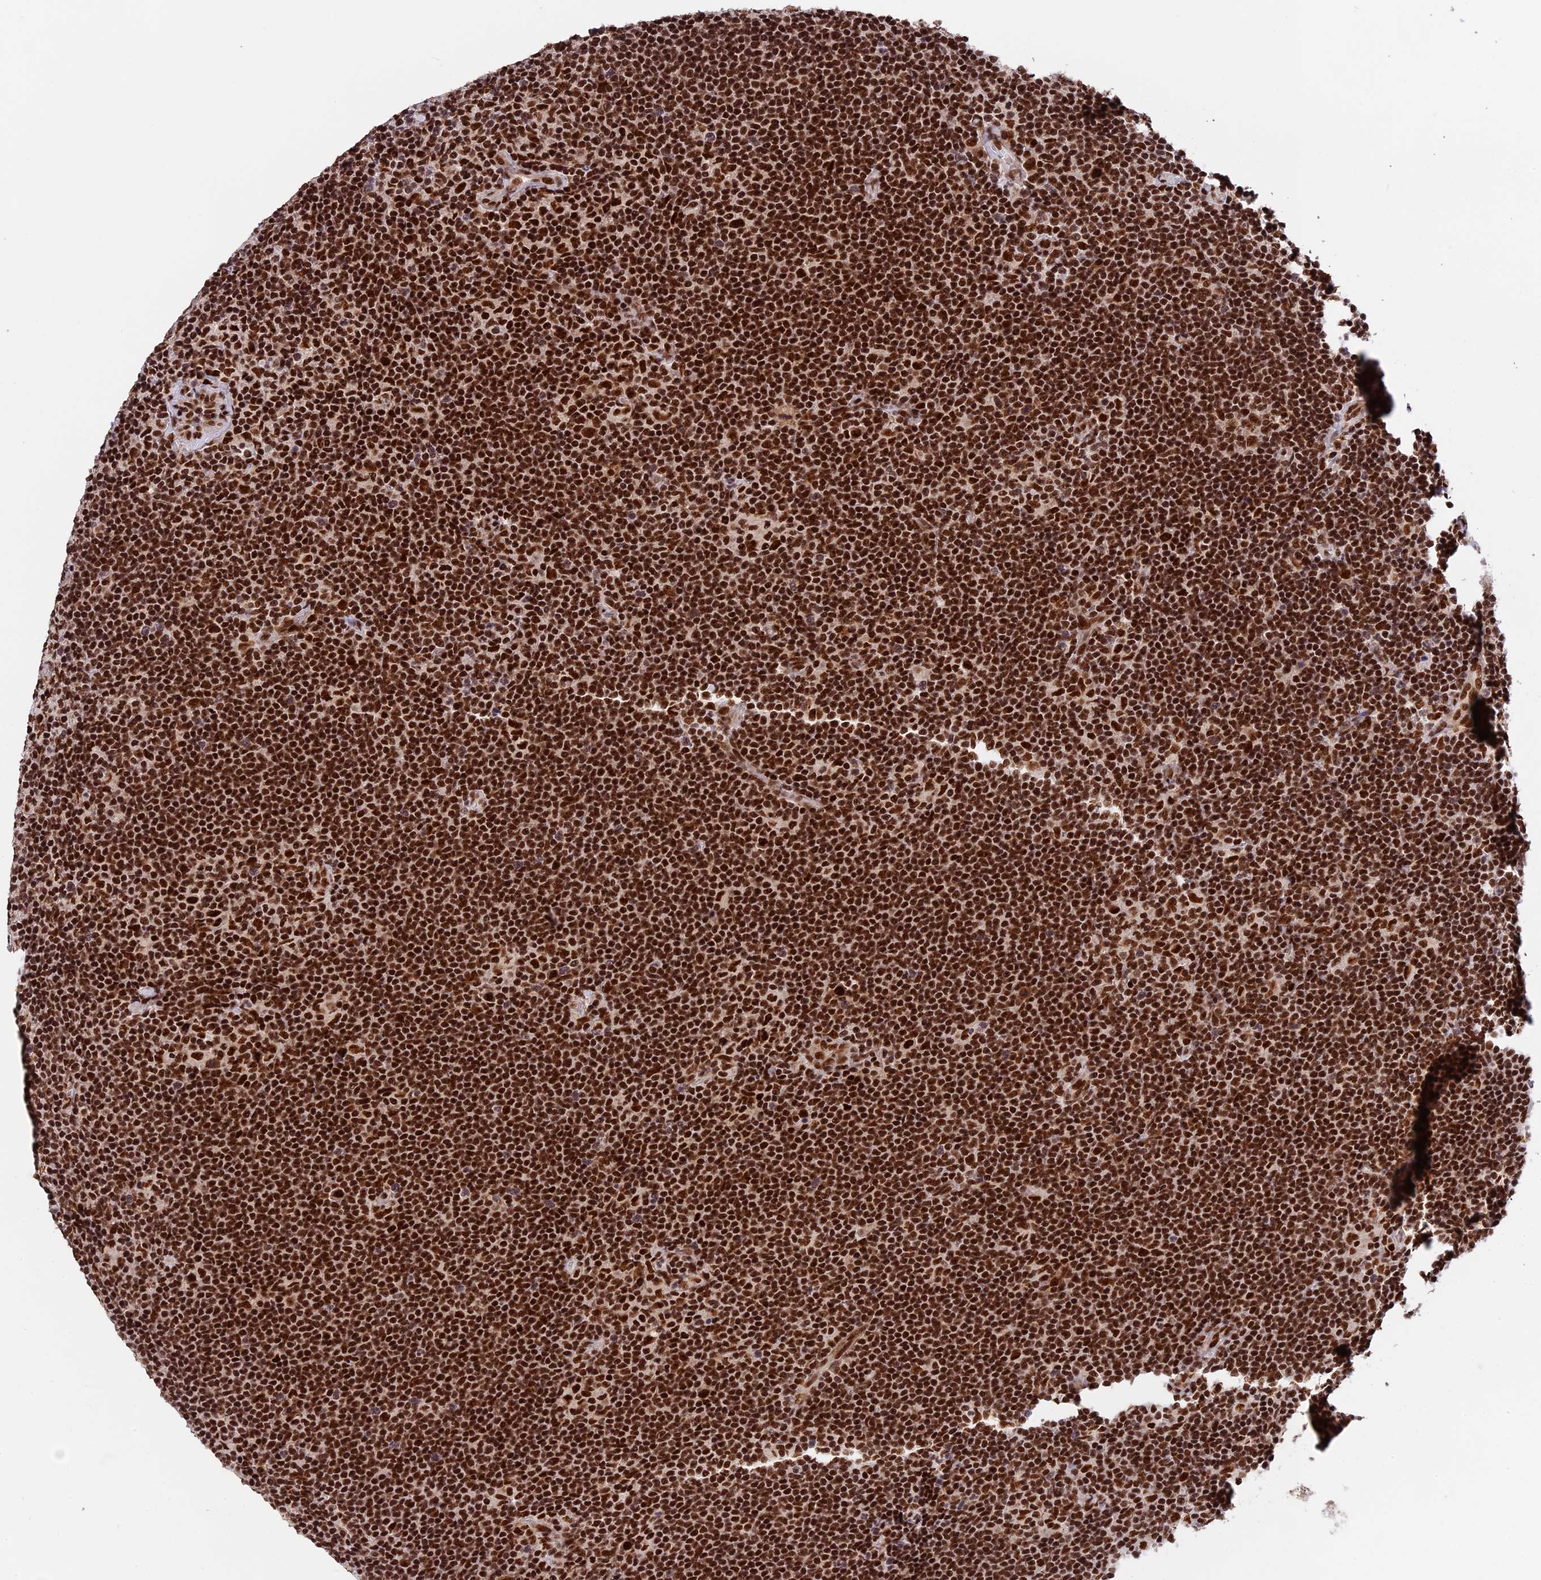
{"staining": {"intensity": "strong", "quantity": ">75%", "location": "nuclear"}, "tissue": "lymphoma", "cell_type": "Tumor cells", "image_type": "cancer", "snomed": [{"axis": "morphology", "description": "Hodgkin's disease, NOS"}, {"axis": "topography", "description": "Lymph node"}], "caption": "This micrograph demonstrates immunohistochemistry staining of human lymphoma, with high strong nuclear staining in approximately >75% of tumor cells.", "gene": "RAMAC", "patient": {"sex": "female", "age": 57}}